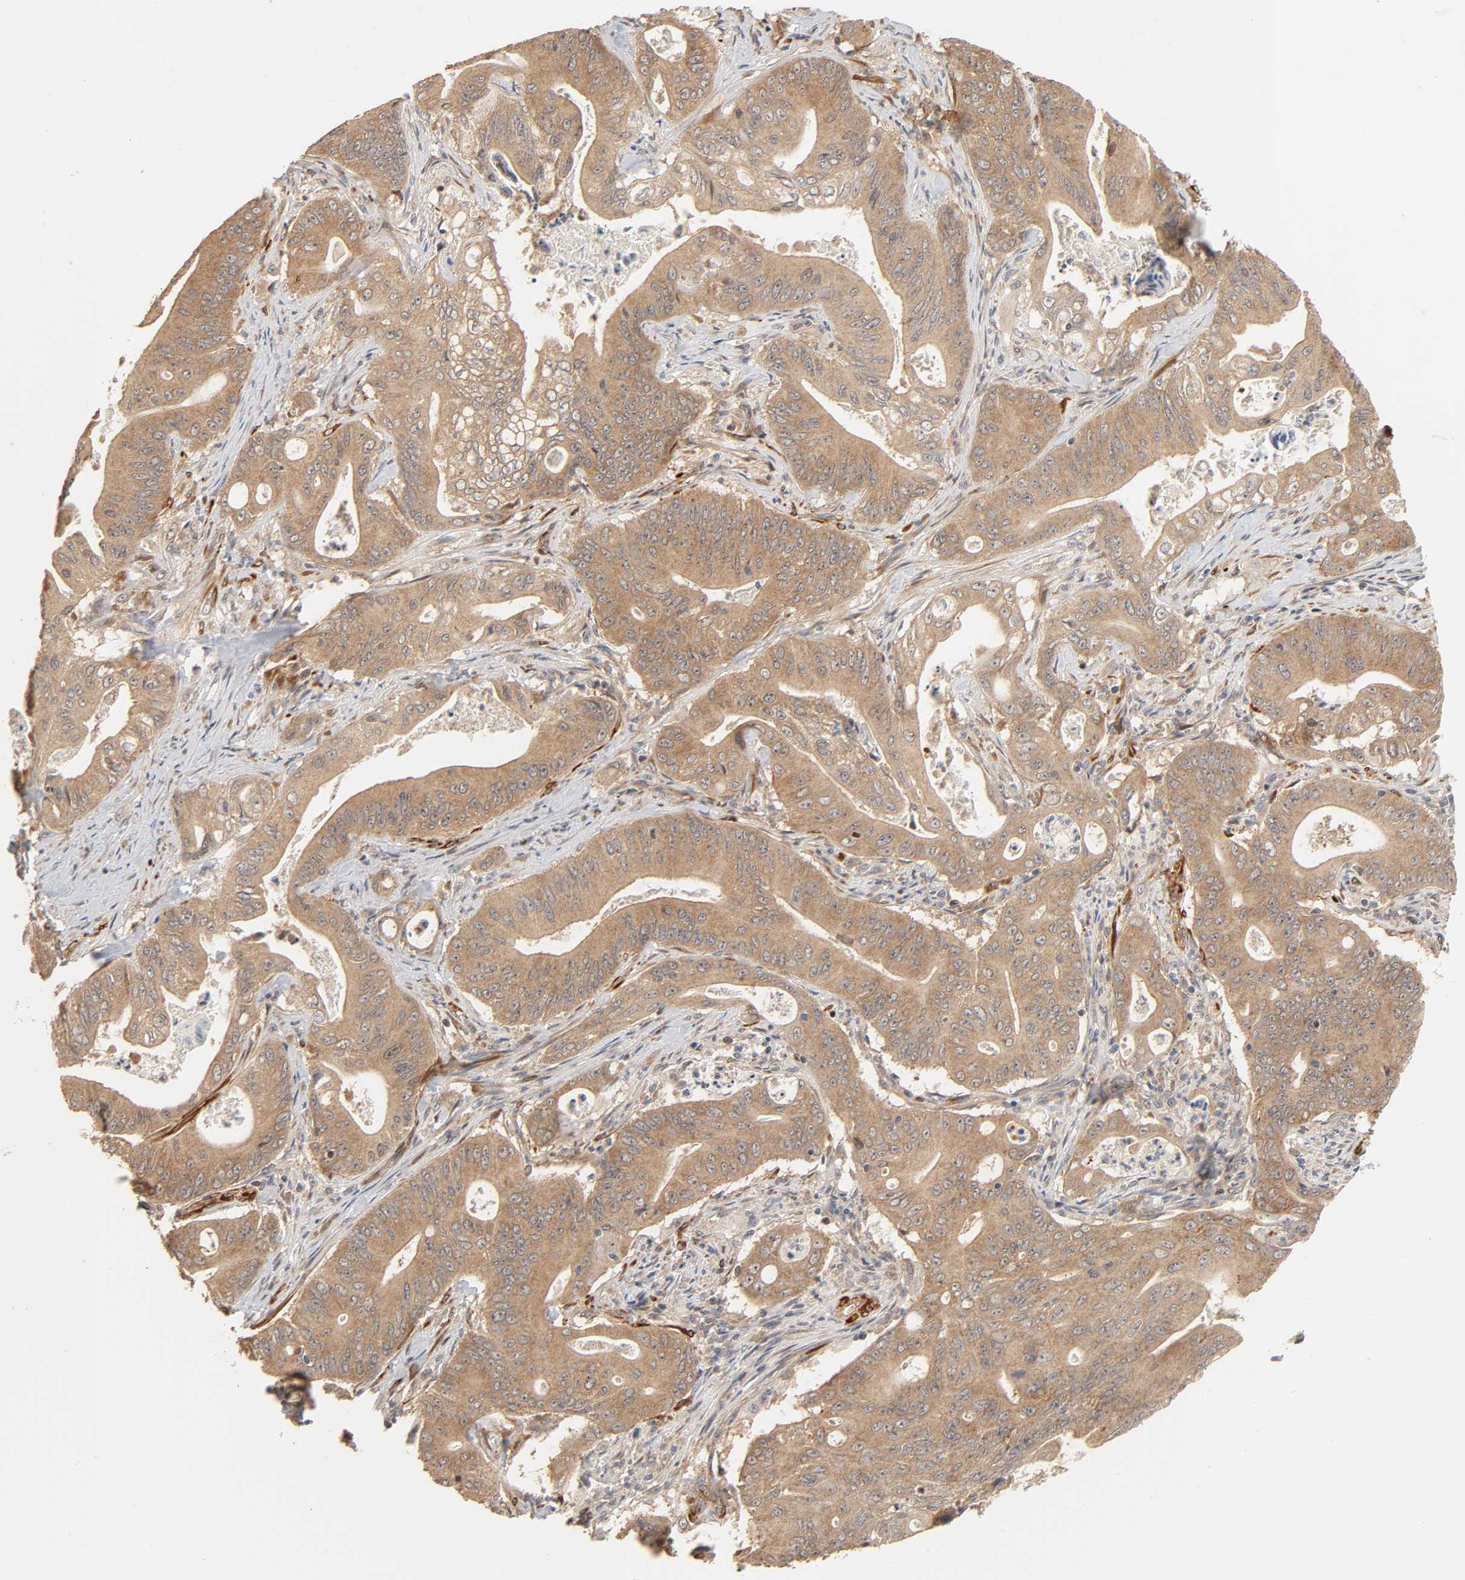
{"staining": {"intensity": "moderate", "quantity": ">75%", "location": "cytoplasmic/membranous"}, "tissue": "pancreatic cancer", "cell_type": "Tumor cells", "image_type": "cancer", "snomed": [{"axis": "morphology", "description": "Normal tissue, NOS"}, {"axis": "topography", "description": "Lymph node"}], "caption": "Pancreatic cancer tissue shows moderate cytoplasmic/membranous staining in approximately >75% of tumor cells (Brightfield microscopy of DAB IHC at high magnification).", "gene": "NEMF", "patient": {"sex": "male", "age": 62}}